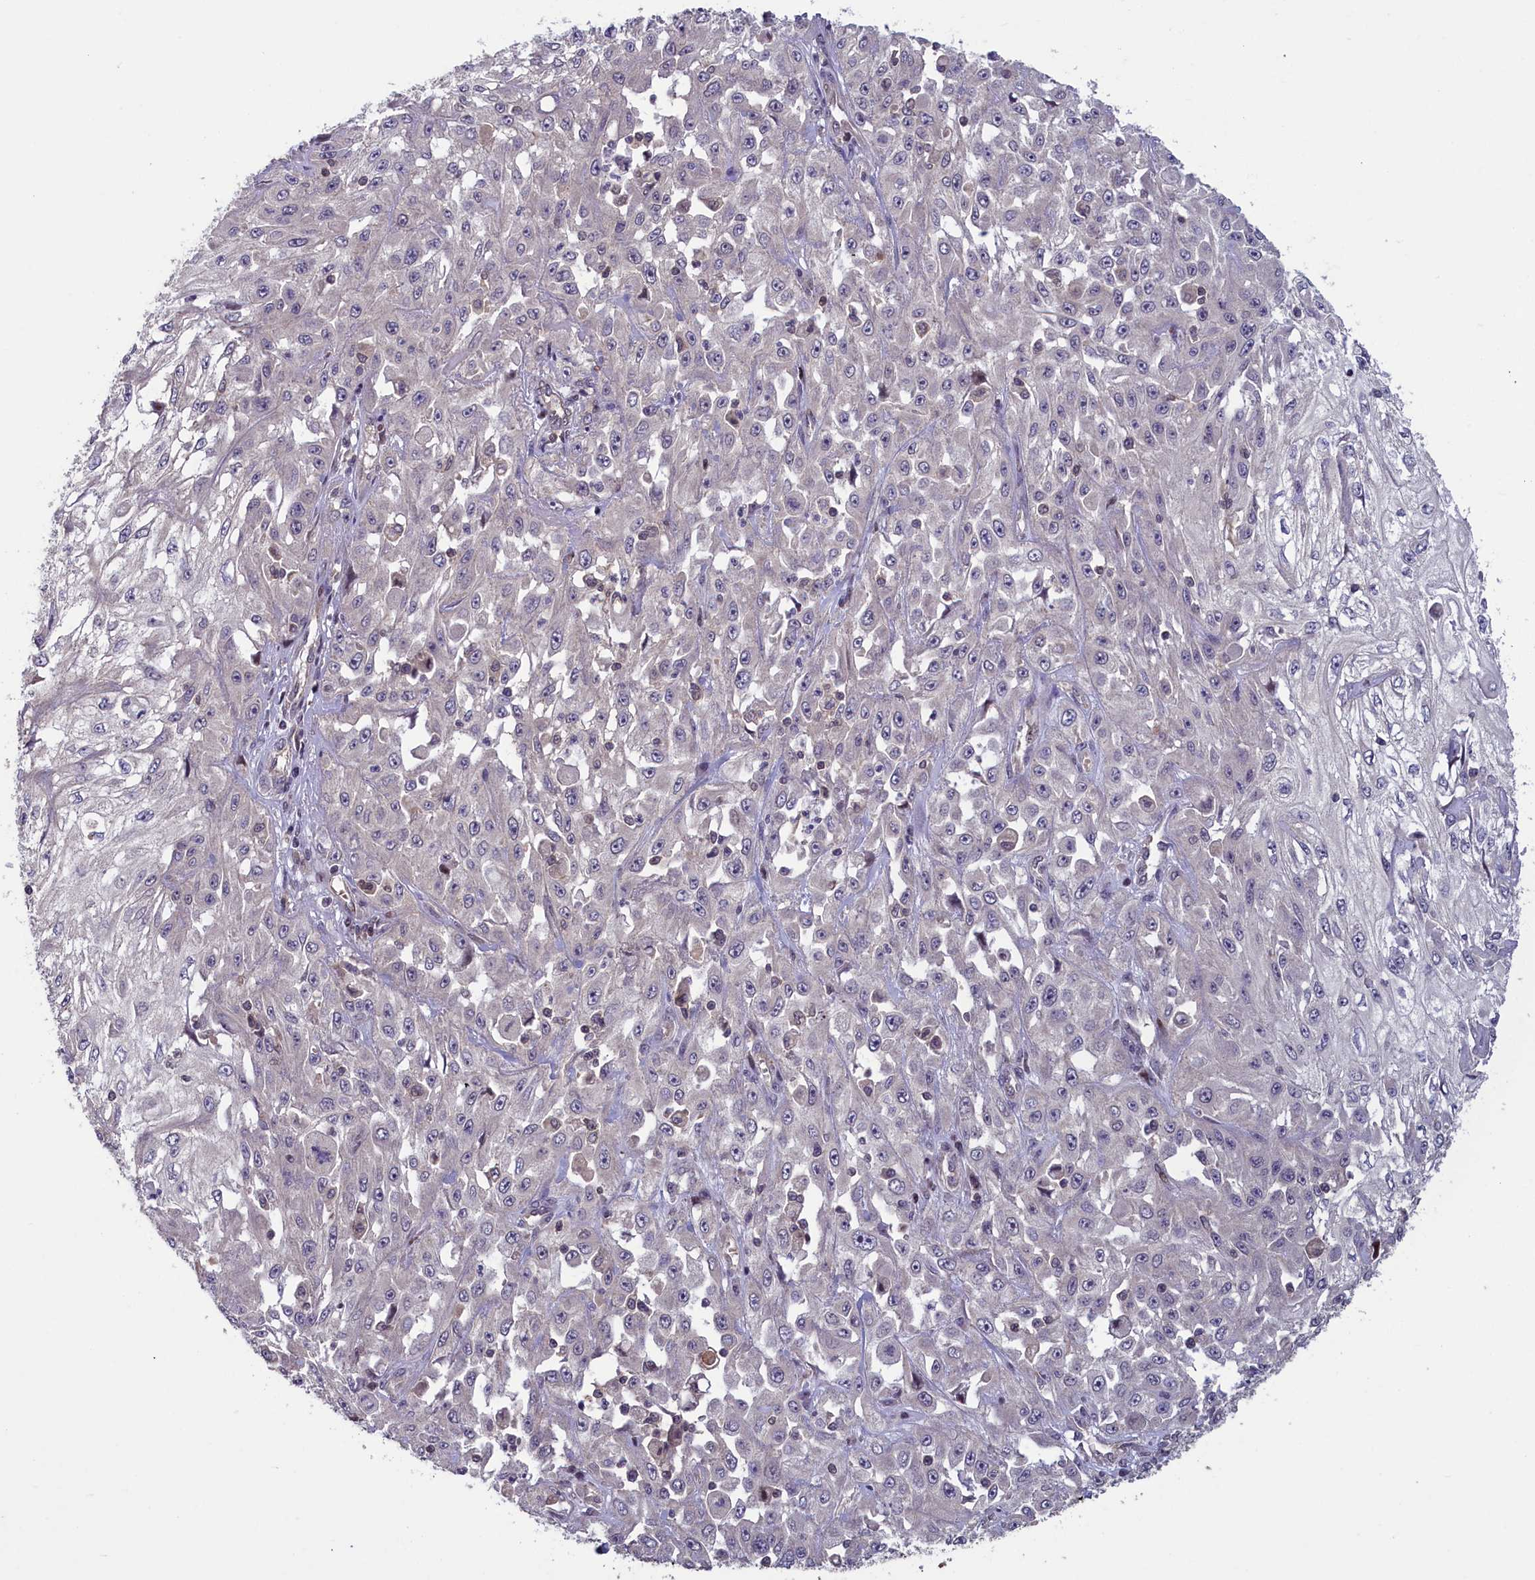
{"staining": {"intensity": "negative", "quantity": "none", "location": "none"}, "tissue": "skin cancer", "cell_type": "Tumor cells", "image_type": "cancer", "snomed": [{"axis": "morphology", "description": "Squamous cell carcinoma, NOS"}, {"axis": "morphology", "description": "Squamous cell carcinoma, metastatic, NOS"}, {"axis": "topography", "description": "Skin"}, {"axis": "topography", "description": "Lymph node"}], "caption": "Immunohistochemical staining of human skin cancer shows no significant staining in tumor cells. The staining was performed using DAB to visualize the protein expression in brown, while the nuclei were stained in blue with hematoxylin (Magnification: 20x).", "gene": "NUBP1", "patient": {"sex": "male", "age": 75}}